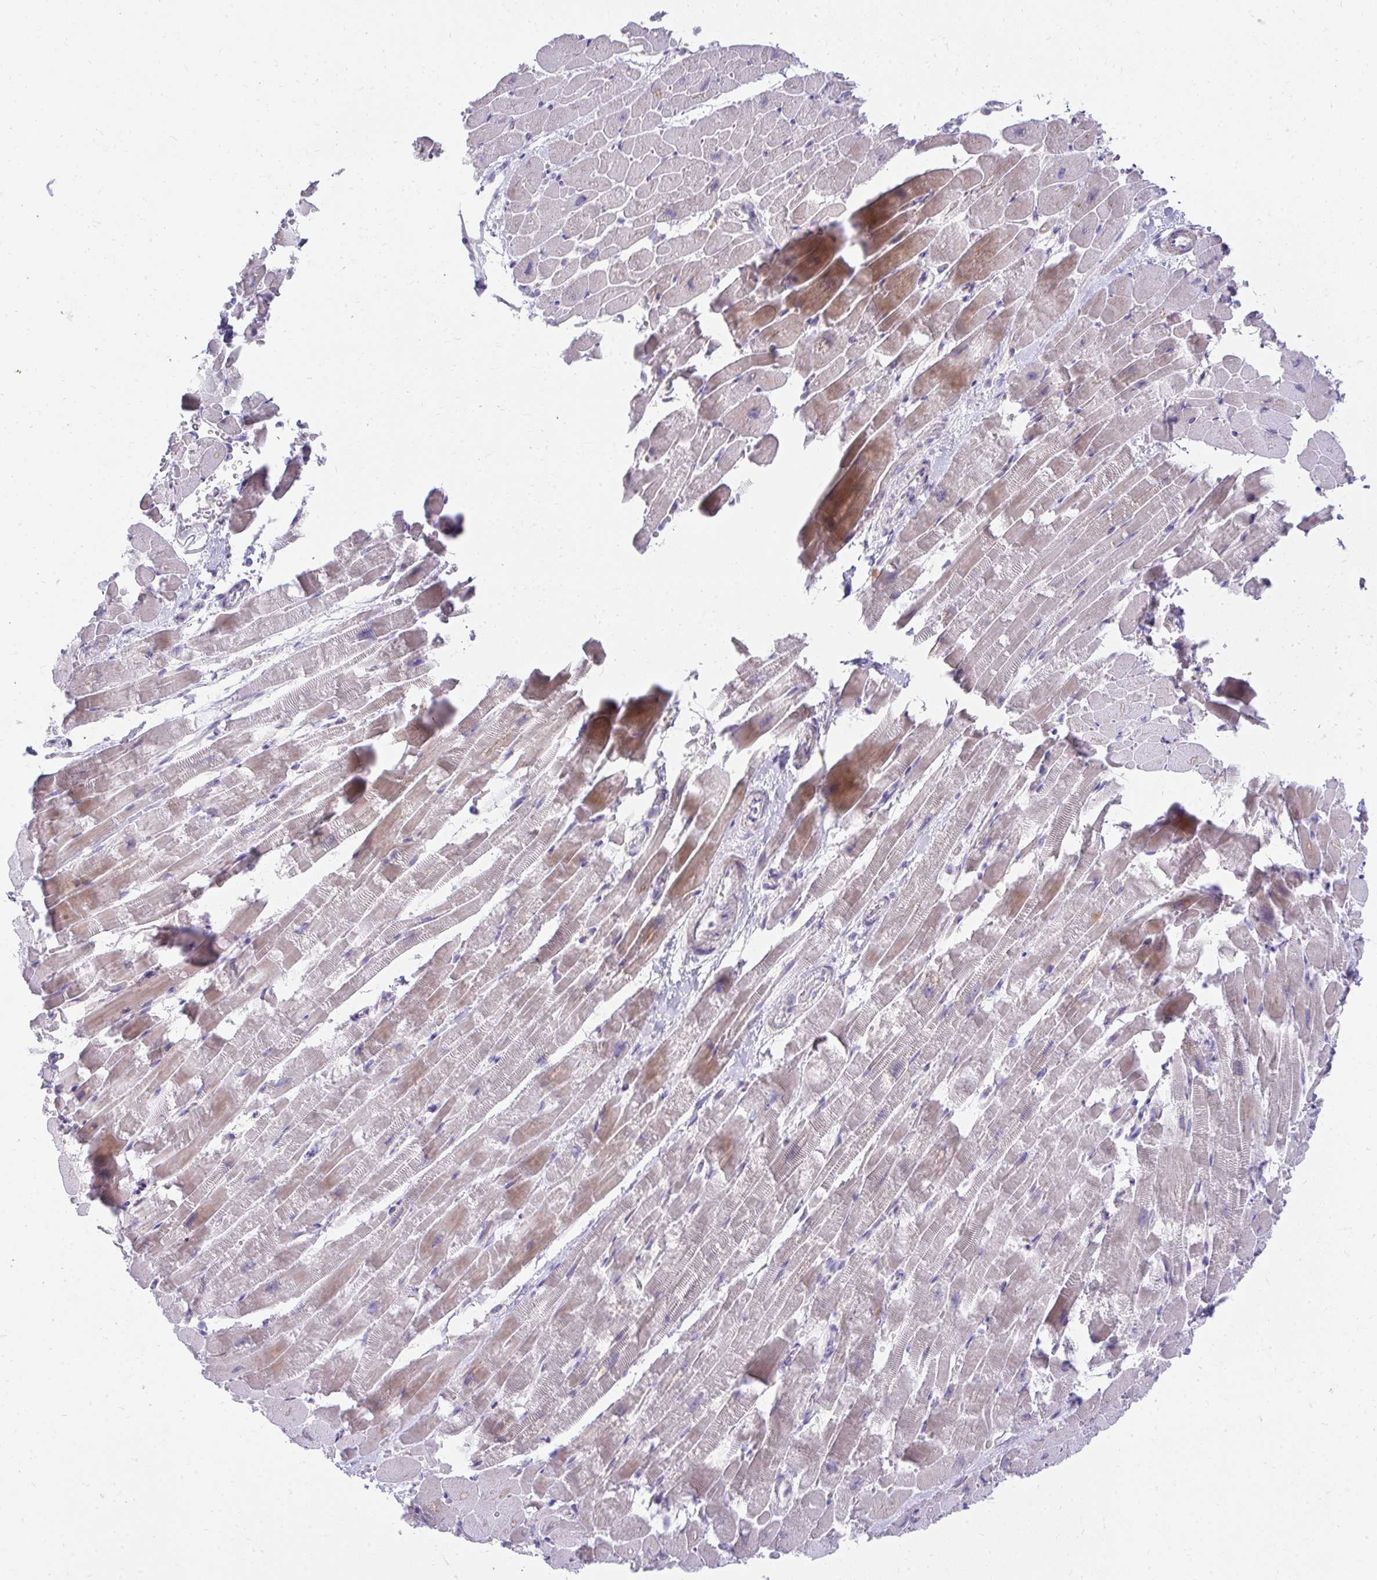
{"staining": {"intensity": "moderate", "quantity": "<25%", "location": "cytoplasmic/membranous"}, "tissue": "heart muscle", "cell_type": "Cardiomyocytes", "image_type": "normal", "snomed": [{"axis": "morphology", "description": "Normal tissue, NOS"}, {"axis": "topography", "description": "Heart"}], "caption": "Heart muscle stained for a protein (brown) exhibits moderate cytoplasmic/membranous positive staining in about <25% of cardiomyocytes.", "gene": "PRRG3", "patient": {"sex": "male", "age": 37}}